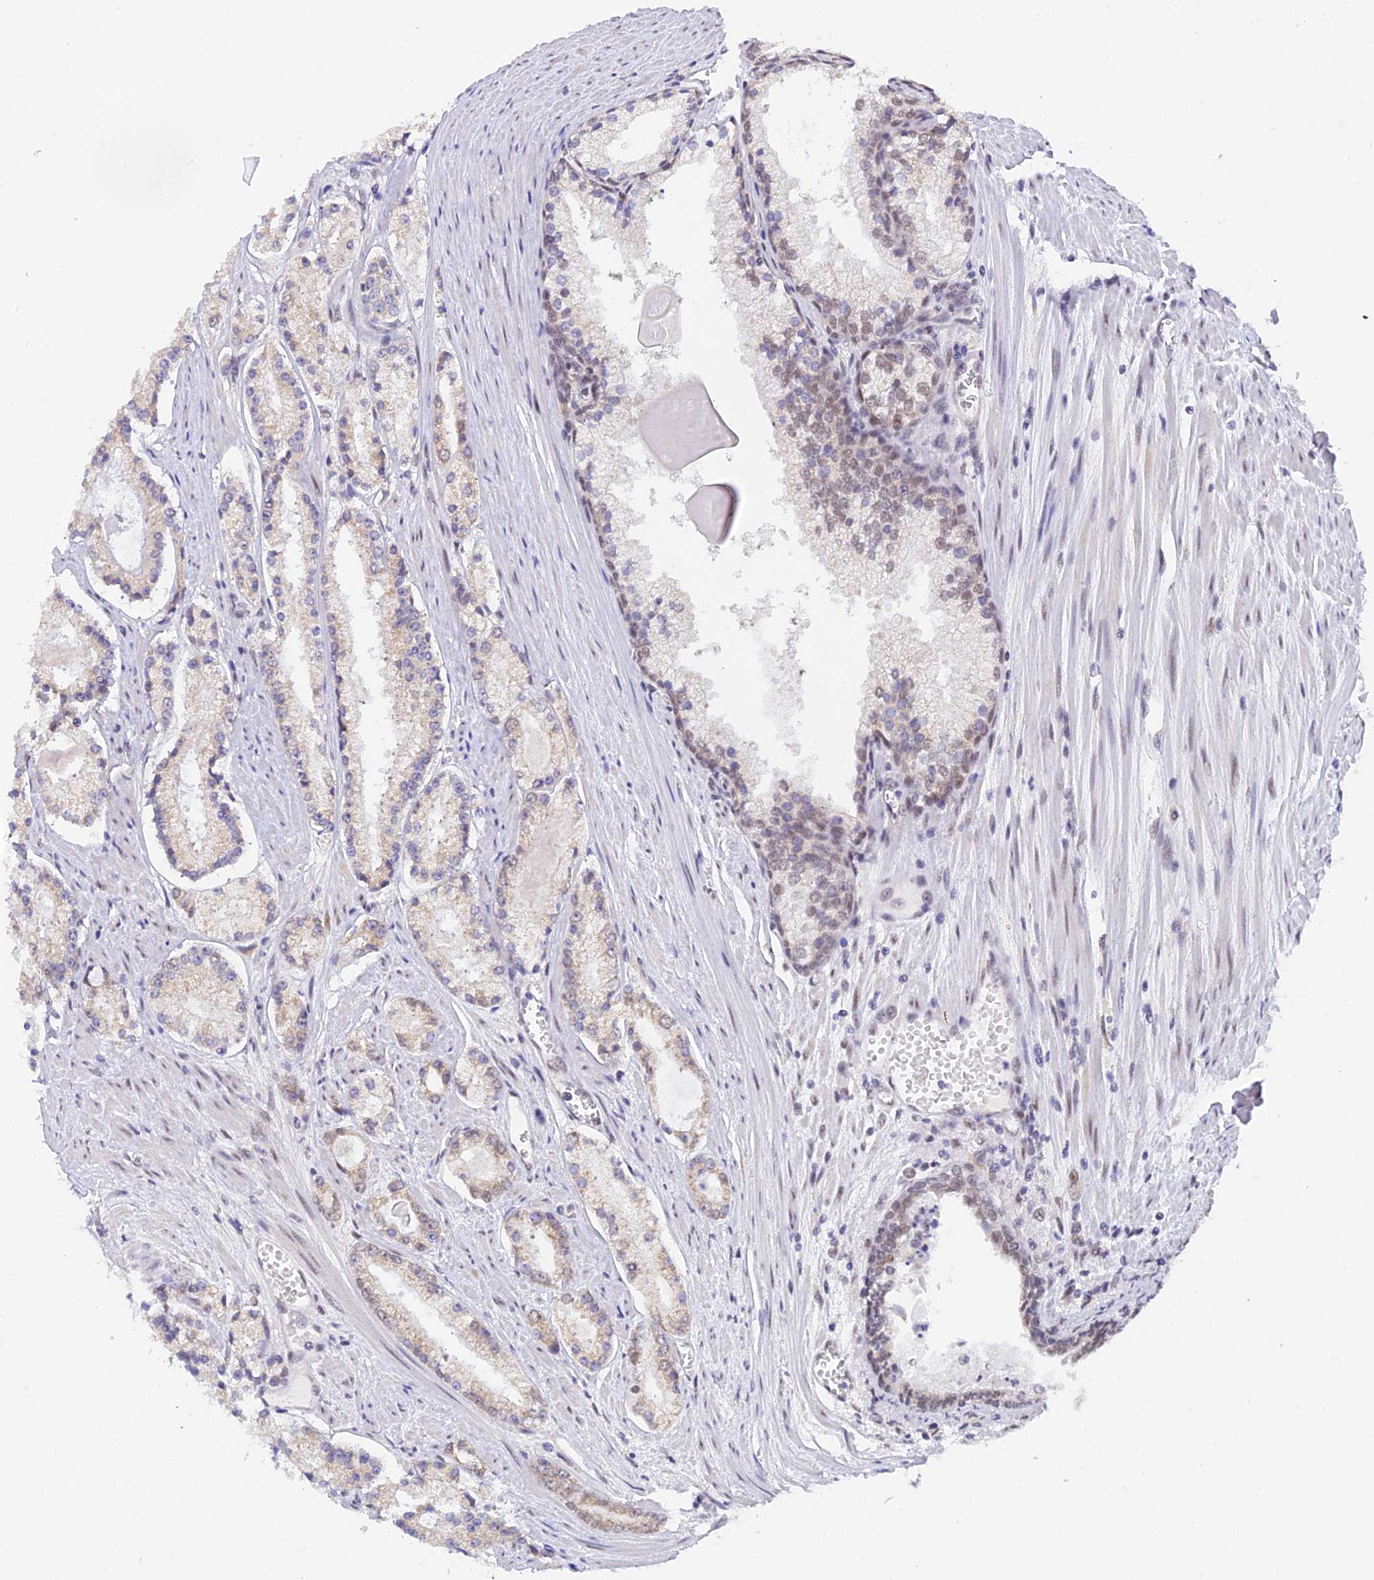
{"staining": {"intensity": "weak", "quantity": "25%-75%", "location": "cytoplasmic/membranous"}, "tissue": "prostate cancer", "cell_type": "Tumor cells", "image_type": "cancer", "snomed": [{"axis": "morphology", "description": "Adenocarcinoma, Low grade"}, {"axis": "topography", "description": "Prostate"}], "caption": "IHC (DAB (3,3'-diaminobenzidine)) staining of prostate cancer displays weak cytoplasmic/membranous protein expression in about 25%-75% of tumor cells.", "gene": "C2orf49", "patient": {"sex": "male", "age": 54}}